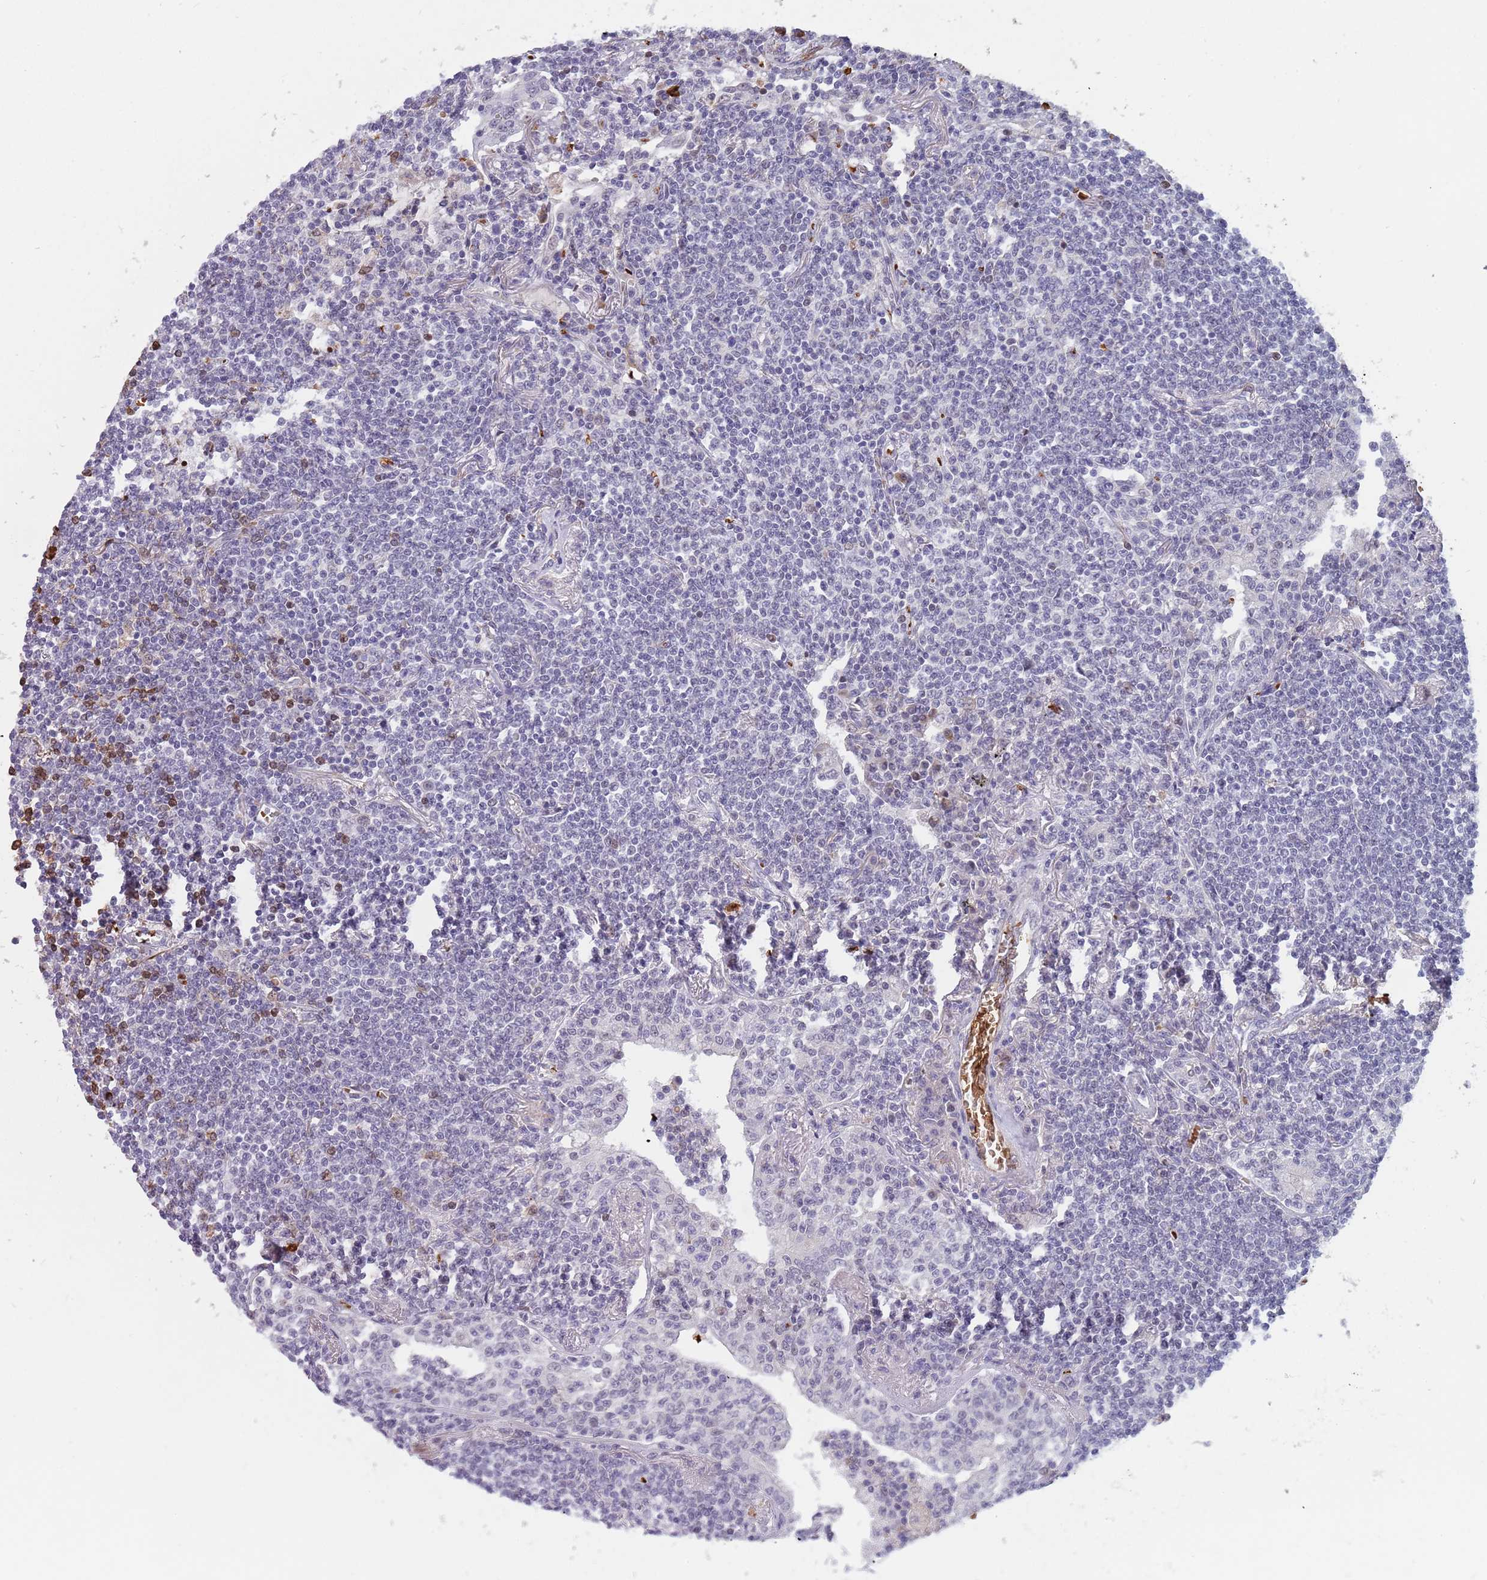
{"staining": {"intensity": "negative", "quantity": "none", "location": "none"}, "tissue": "lymphoma", "cell_type": "Tumor cells", "image_type": "cancer", "snomed": [{"axis": "morphology", "description": "Malignant lymphoma, non-Hodgkin's type, Low grade"}, {"axis": "topography", "description": "Lung"}], "caption": "Tumor cells show no significant protein staining in low-grade malignant lymphoma, non-Hodgkin's type. (Stains: DAB (3,3'-diaminobenzidine) immunohistochemistry with hematoxylin counter stain, Microscopy: brightfield microscopy at high magnification).", "gene": "LYPD6B", "patient": {"sex": "female", "age": 71}}